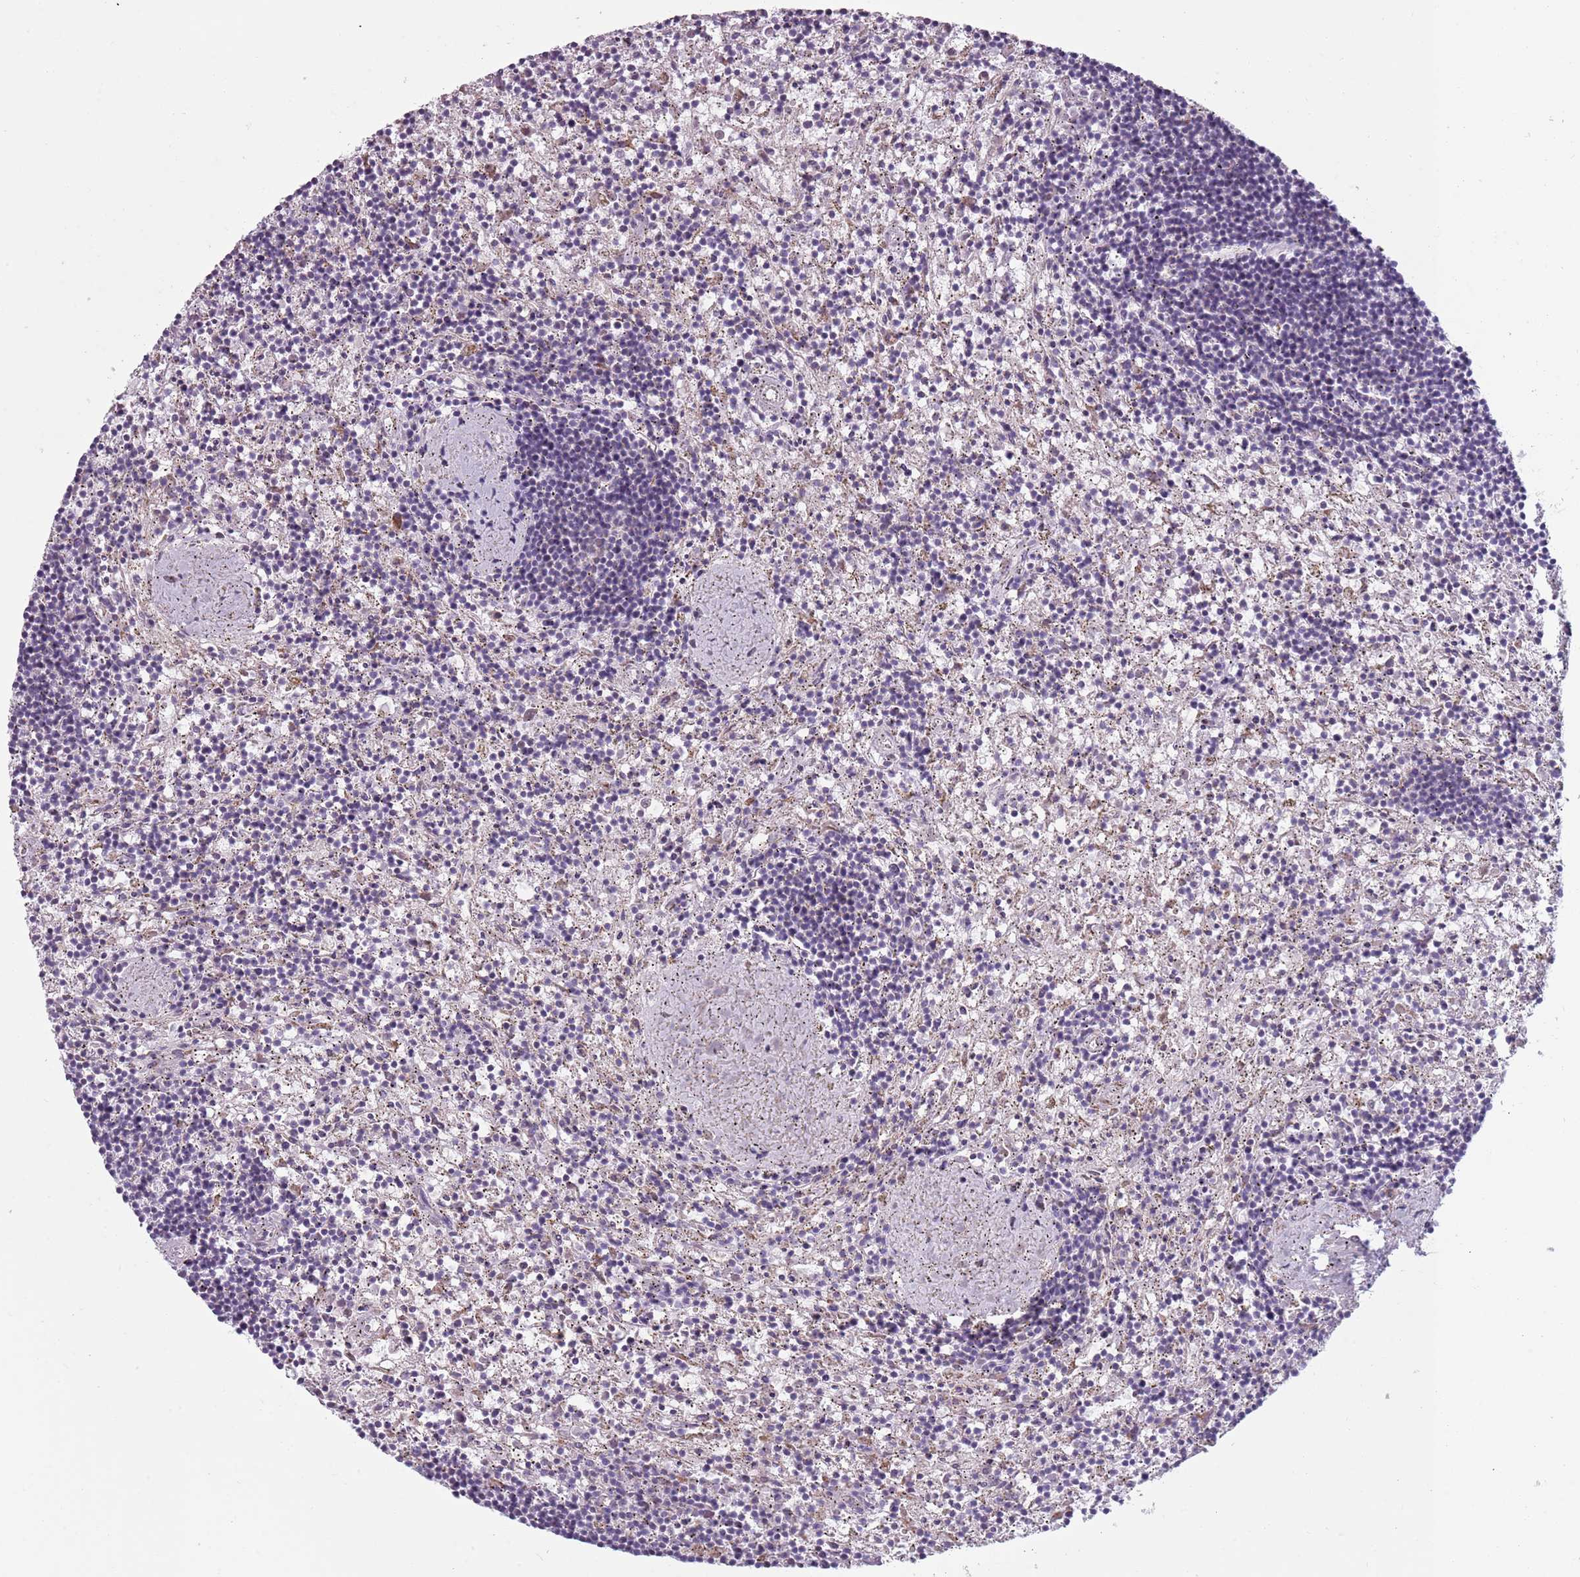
{"staining": {"intensity": "negative", "quantity": "none", "location": "none"}, "tissue": "lymphoma", "cell_type": "Tumor cells", "image_type": "cancer", "snomed": [{"axis": "morphology", "description": "Malignant lymphoma, non-Hodgkin's type, Low grade"}, {"axis": "topography", "description": "Spleen"}], "caption": "Tumor cells are negative for protein expression in human malignant lymphoma, non-Hodgkin's type (low-grade). (DAB (3,3'-diaminobenzidine) IHC with hematoxylin counter stain).", "gene": "MEGF8", "patient": {"sex": "male", "age": 76}}